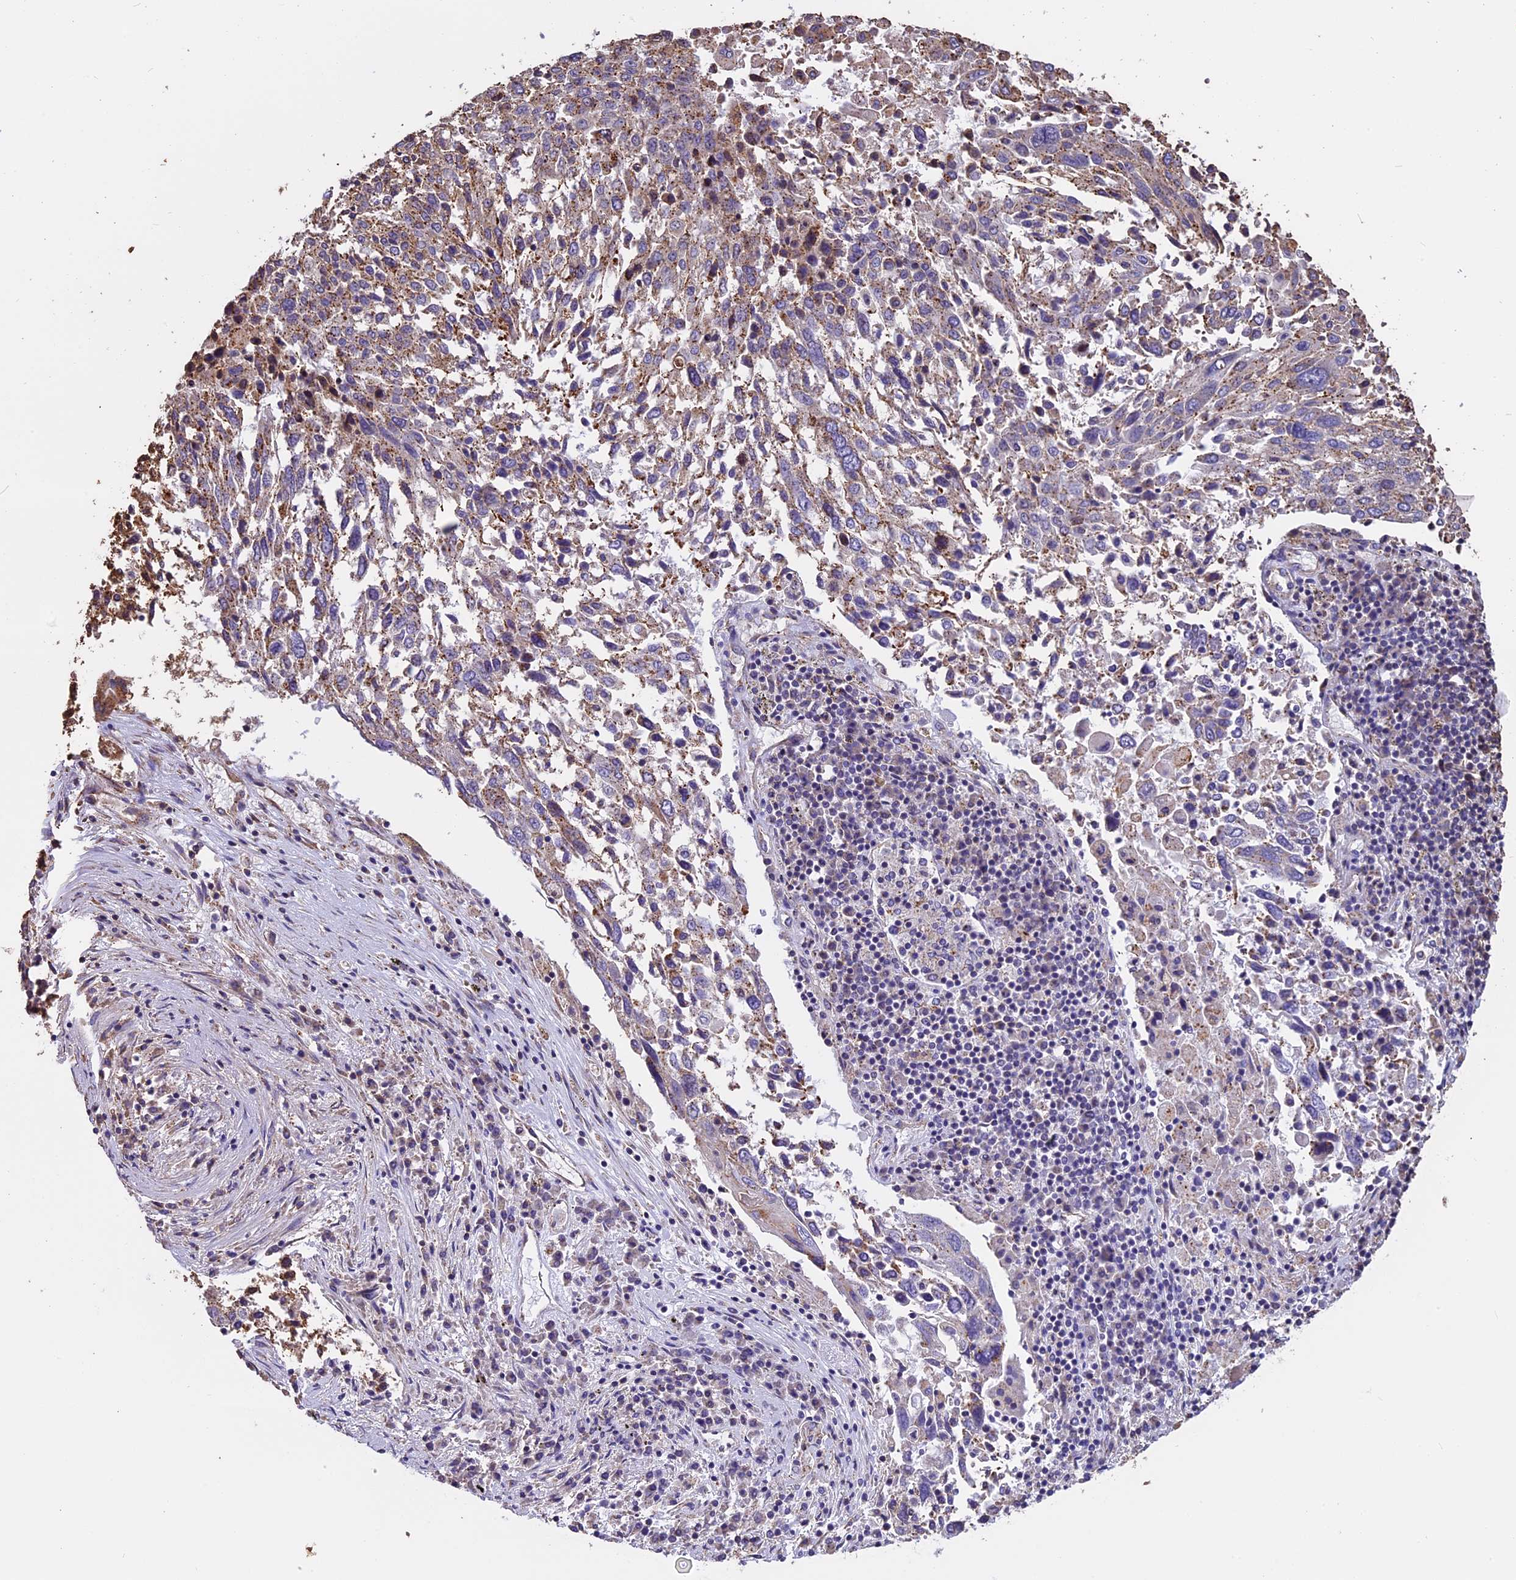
{"staining": {"intensity": "weak", "quantity": "25%-75%", "location": "cytoplasmic/membranous"}, "tissue": "lung cancer", "cell_type": "Tumor cells", "image_type": "cancer", "snomed": [{"axis": "morphology", "description": "Squamous cell carcinoma, NOS"}, {"axis": "topography", "description": "Lung"}], "caption": "Protein analysis of lung cancer tissue displays weak cytoplasmic/membranous staining in about 25%-75% of tumor cells. The staining is performed using DAB (3,3'-diaminobenzidine) brown chromogen to label protein expression. The nuclei are counter-stained blue using hematoxylin.", "gene": "CHMP2A", "patient": {"sex": "male", "age": 65}}